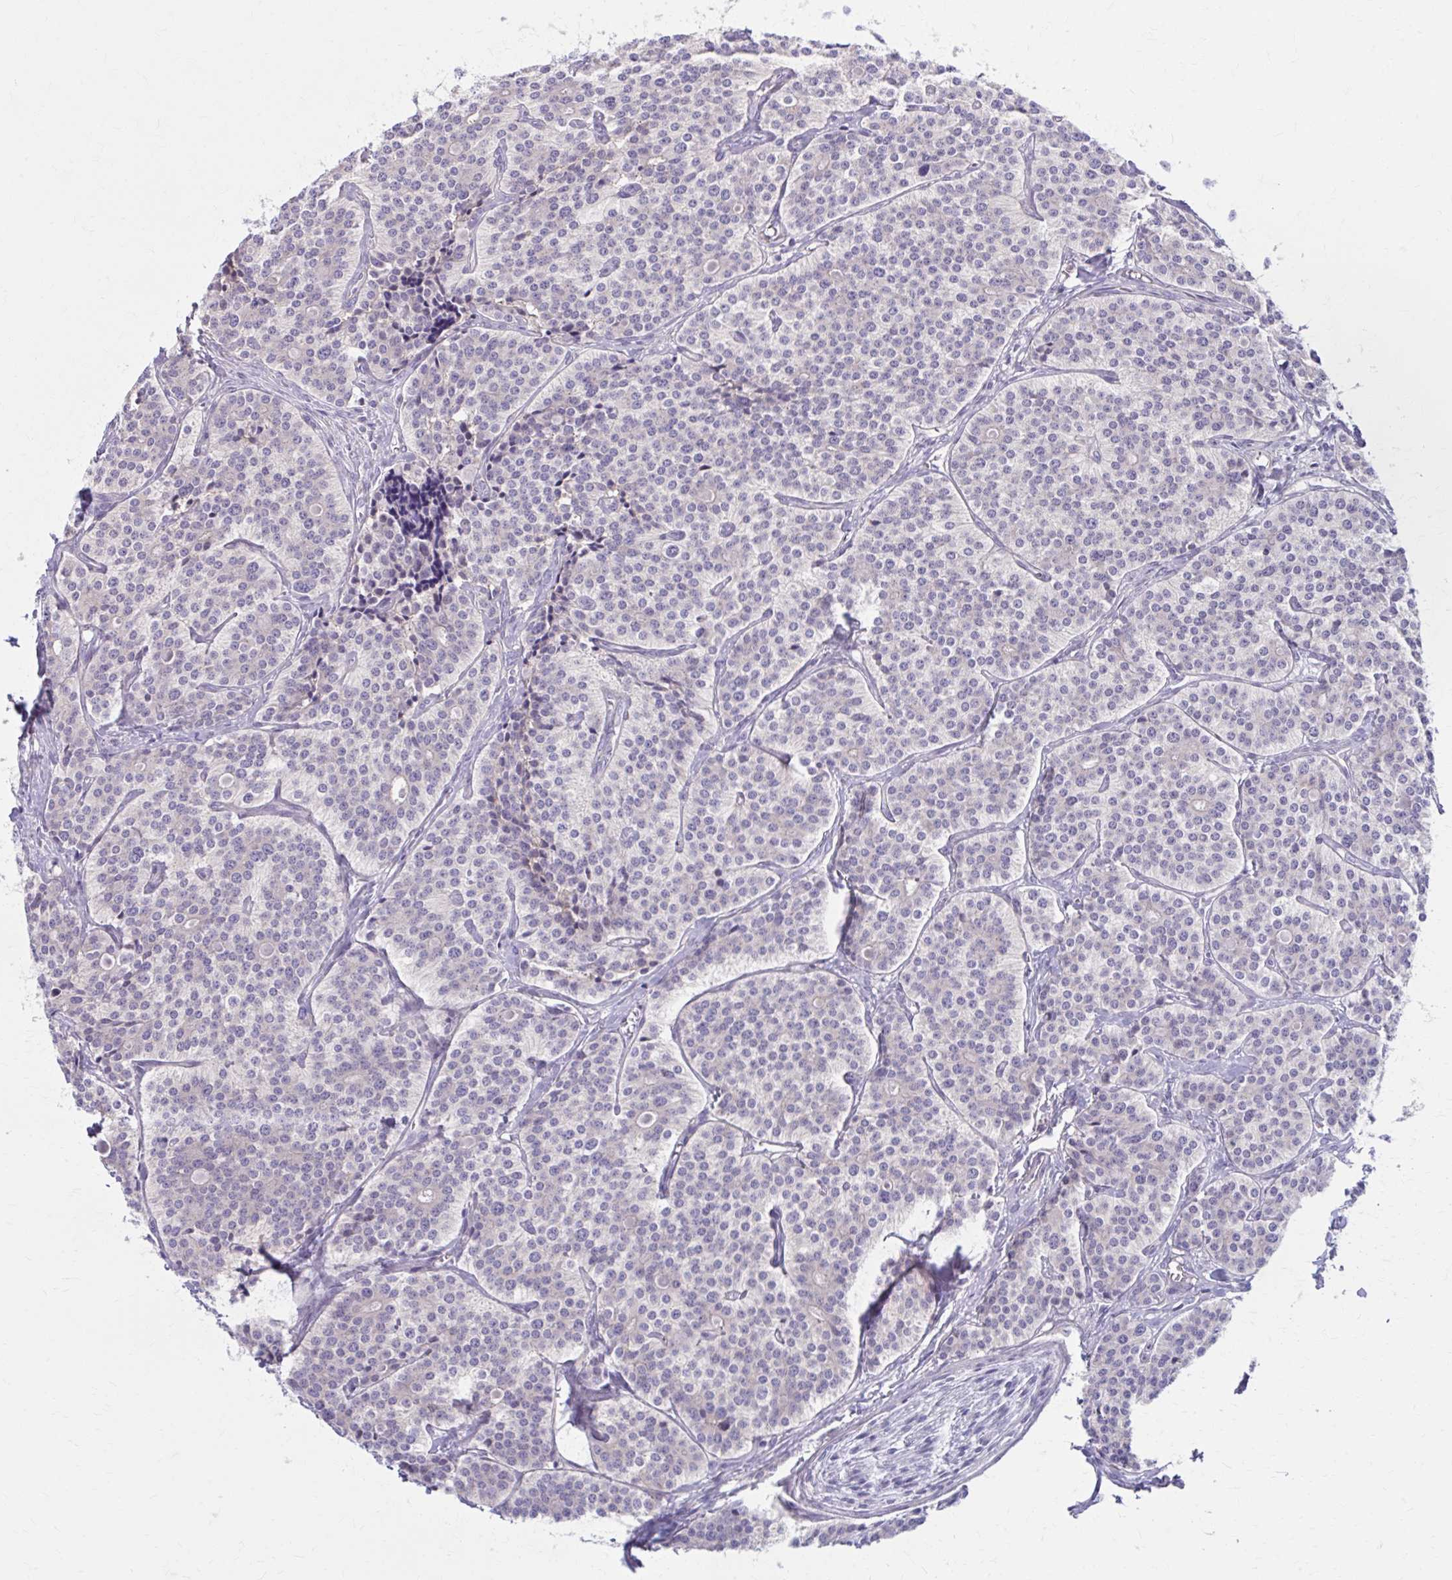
{"staining": {"intensity": "negative", "quantity": "none", "location": "none"}, "tissue": "carcinoid", "cell_type": "Tumor cells", "image_type": "cancer", "snomed": [{"axis": "morphology", "description": "Carcinoid, malignant, NOS"}, {"axis": "topography", "description": "Small intestine"}], "caption": "High power microscopy image of an IHC micrograph of carcinoid (malignant), revealing no significant positivity in tumor cells. (Brightfield microscopy of DAB (3,3'-diaminobenzidine) IHC at high magnification).", "gene": "CHST3", "patient": {"sex": "male", "age": 63}}